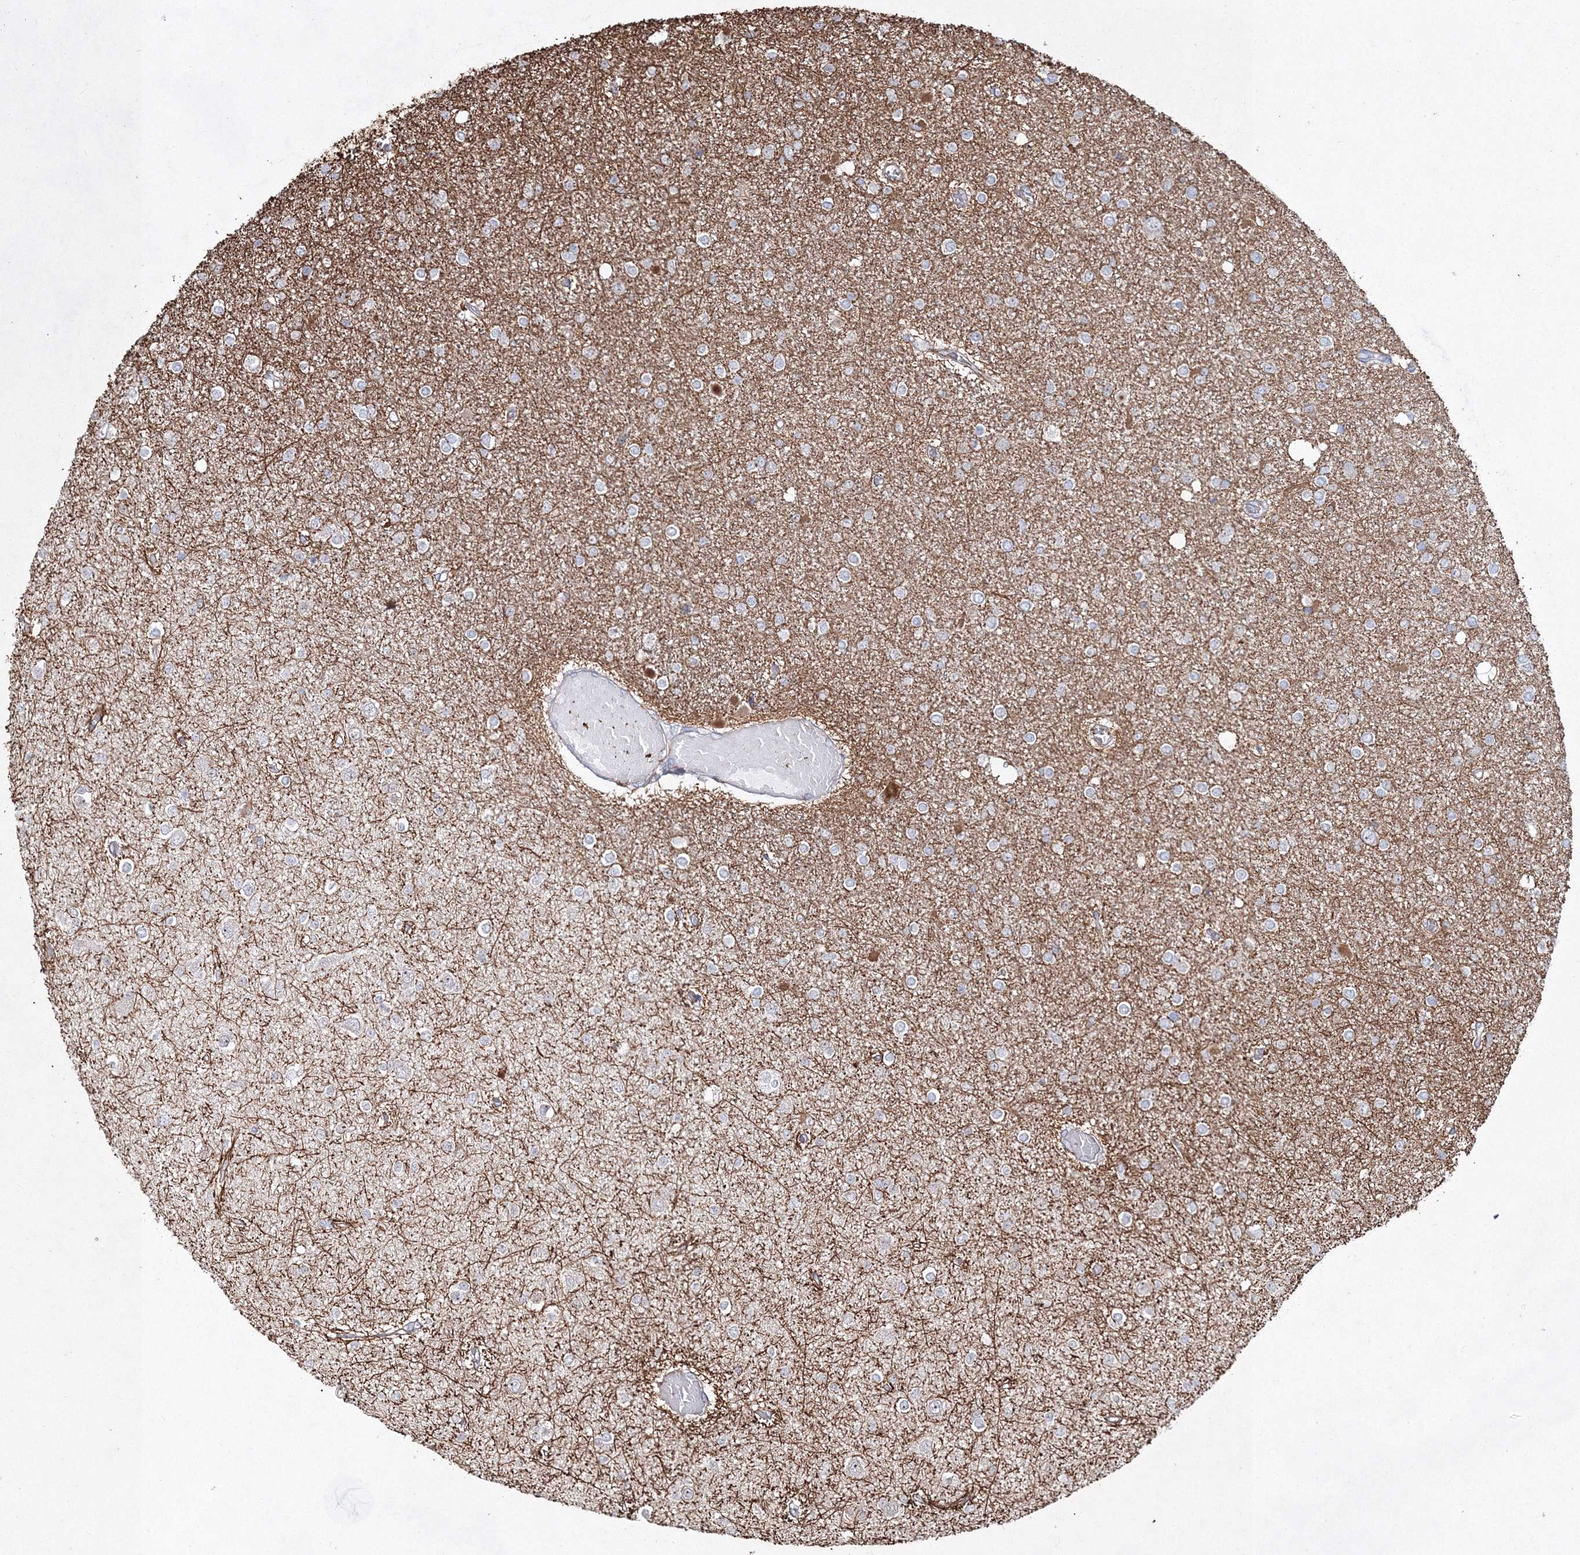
{"staining": {"intensity": "negative", "quantity": "none", "location": "none"}, "tissue": "glioma", "cell_type": "Tumor cells", "image_type": "cancer", "snomed": [{"axis": "morphology", "description": "Glioma, malignant, Low grade"}, {"axis": "topography", "description": "Brain"}], "caption": "Immunohistochemistry histopathology image of neoplastic tissue: human glioma stained with DAB (3,3'-diaminobenzidine) reveals no significant protein expression in tumor cells.", "gene": "SNIP1", "patient": {"sex": "female", "age": 22}}